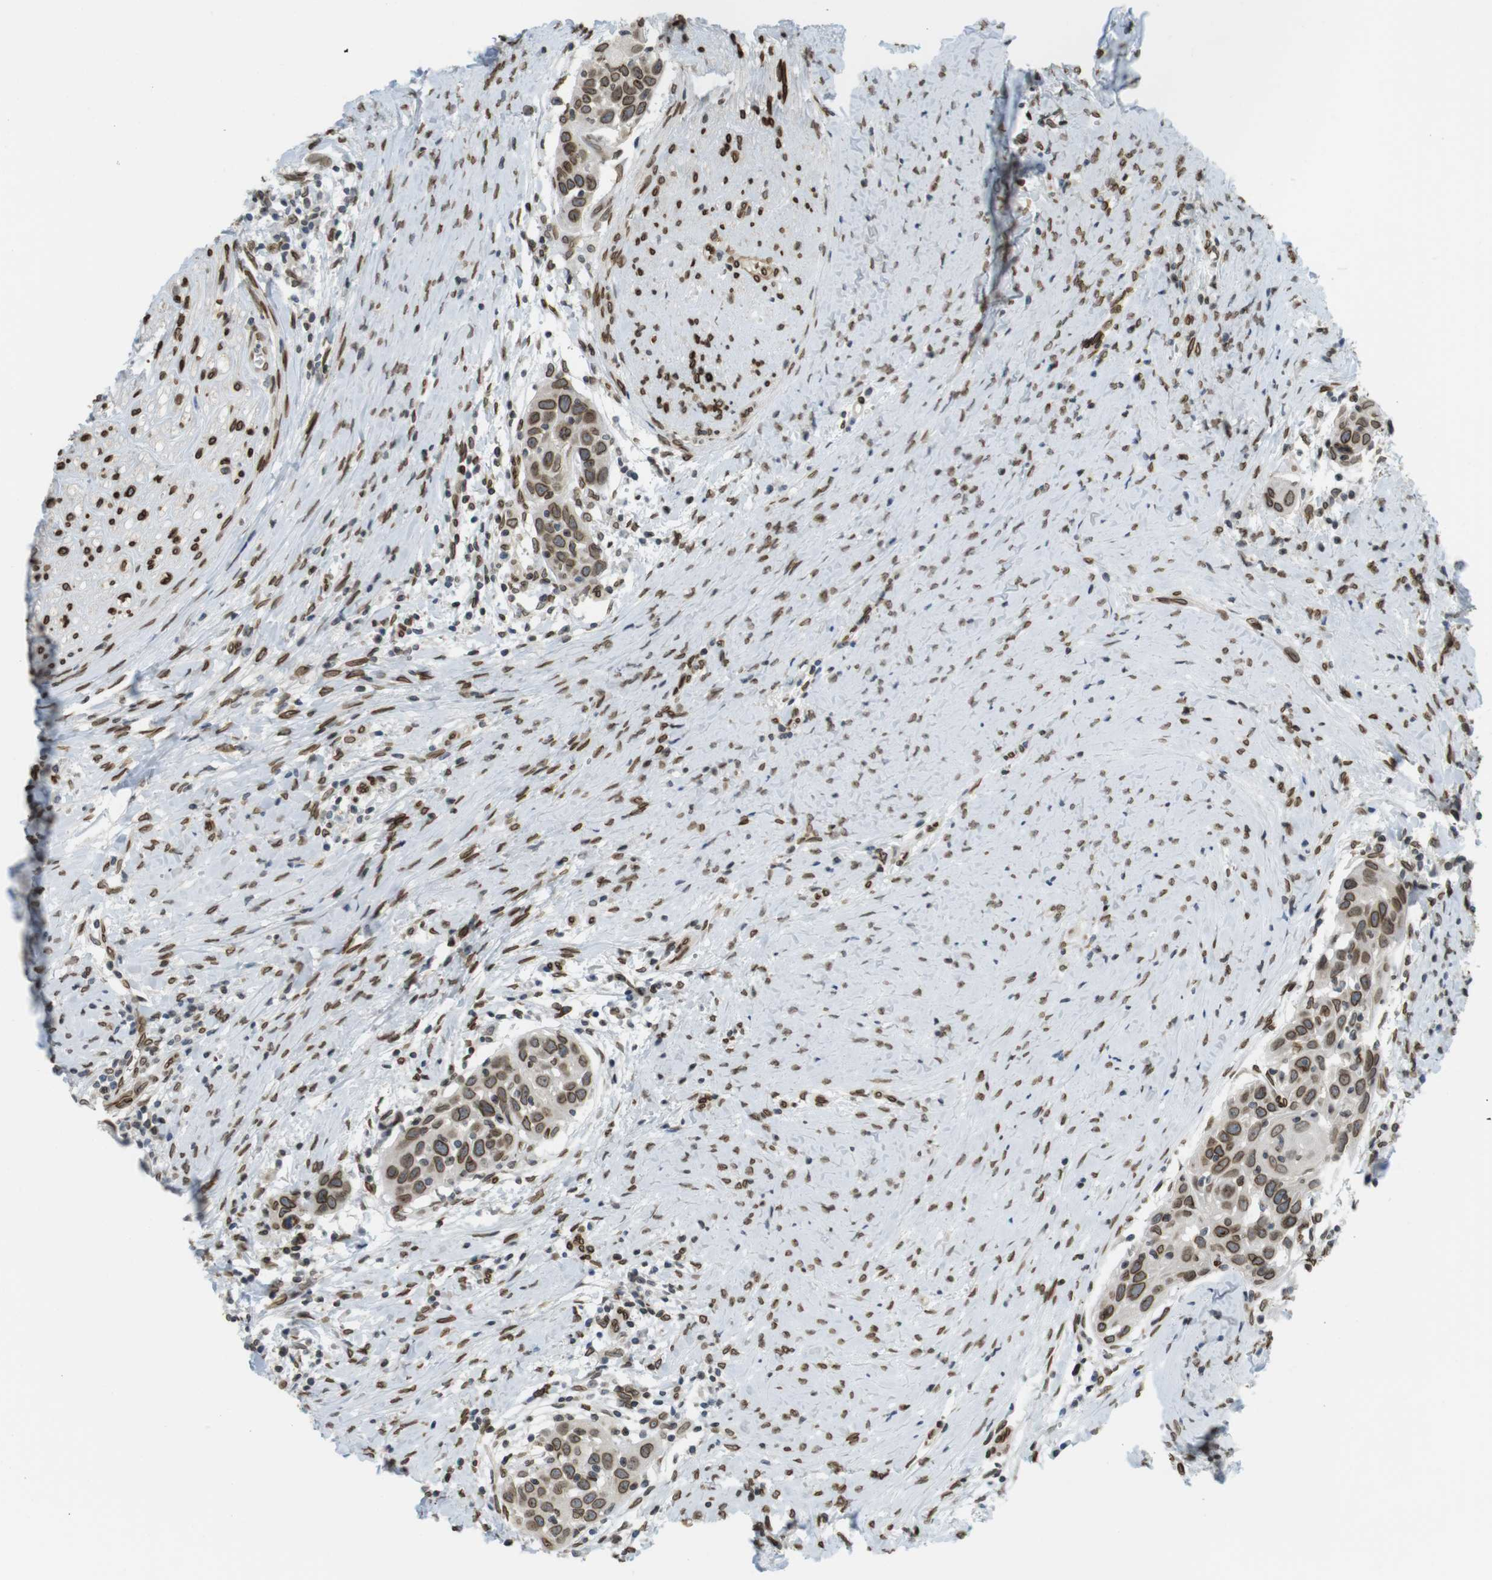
{"staining": {"intensity": "strong", "quantity": ">75%", "location": "cytoplasmic/membranous,nuclear"}, "tissue": "head and neck cancer", "cell_type": "Tumor cells", "image_type": "cancer", "snomed": [{"axis": "morphology", "description": "Squamous cell carcinoma, NOS"}, {"axis": "topography", "description": "Oral tissue"}, {"axis": "topography", "description": "Head-Neck"}], "caption": "Immunohistochemical staining of human squamous cell carcinoma (head and neck) exhibits high levels of strong cytoplasmic/membranous and nuclear expression in about >75% of tumor cells. (DAB IHC with brightfield microscopy, high magnification).", "gene": "ARL6IP6", "patient": {"sex": "female", "age": 50}}